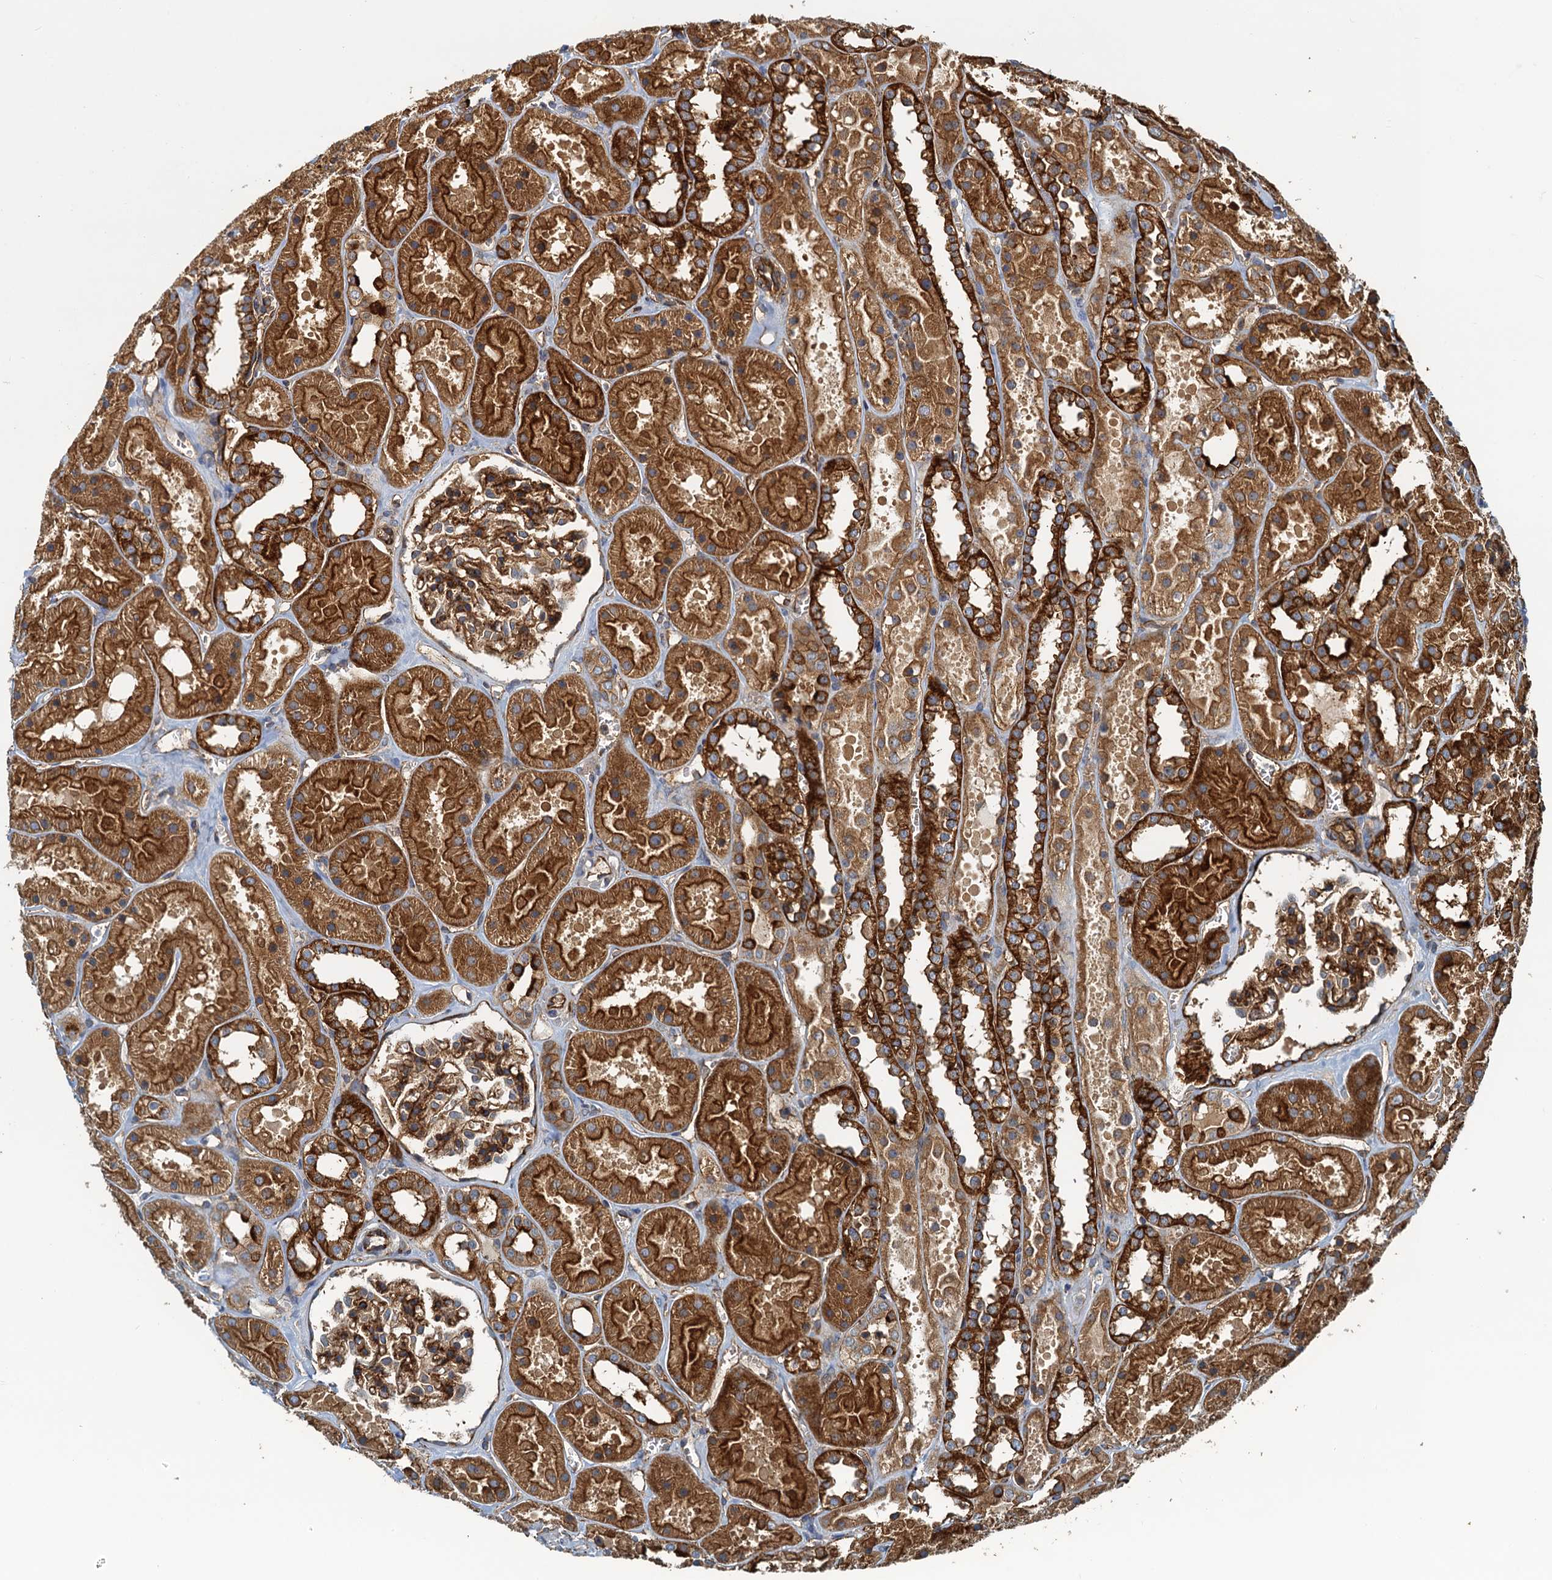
{"staining": {"intensity": "strong", "quantity": "25%-75%", "location": "cytoplasmic/membranous"}, "tissue": "kidney", "cell_type": "Cells in glomeruli", "image_type": "normal", "snomed": [{"axis": "morphology", "description": "Normal tissue, NOS"}, {"axis": "topography", "description": "Kidney"}], "caption": "Immunohistochemical staining of normal kidney demonstrates strong cytoplasmic/membranous protein staining in about 25%-75% of cells in glomeruli. Nuclei are stained in blue.", "gene": "NIPAL3", "patient": {"sex": "female", "age": 41}}